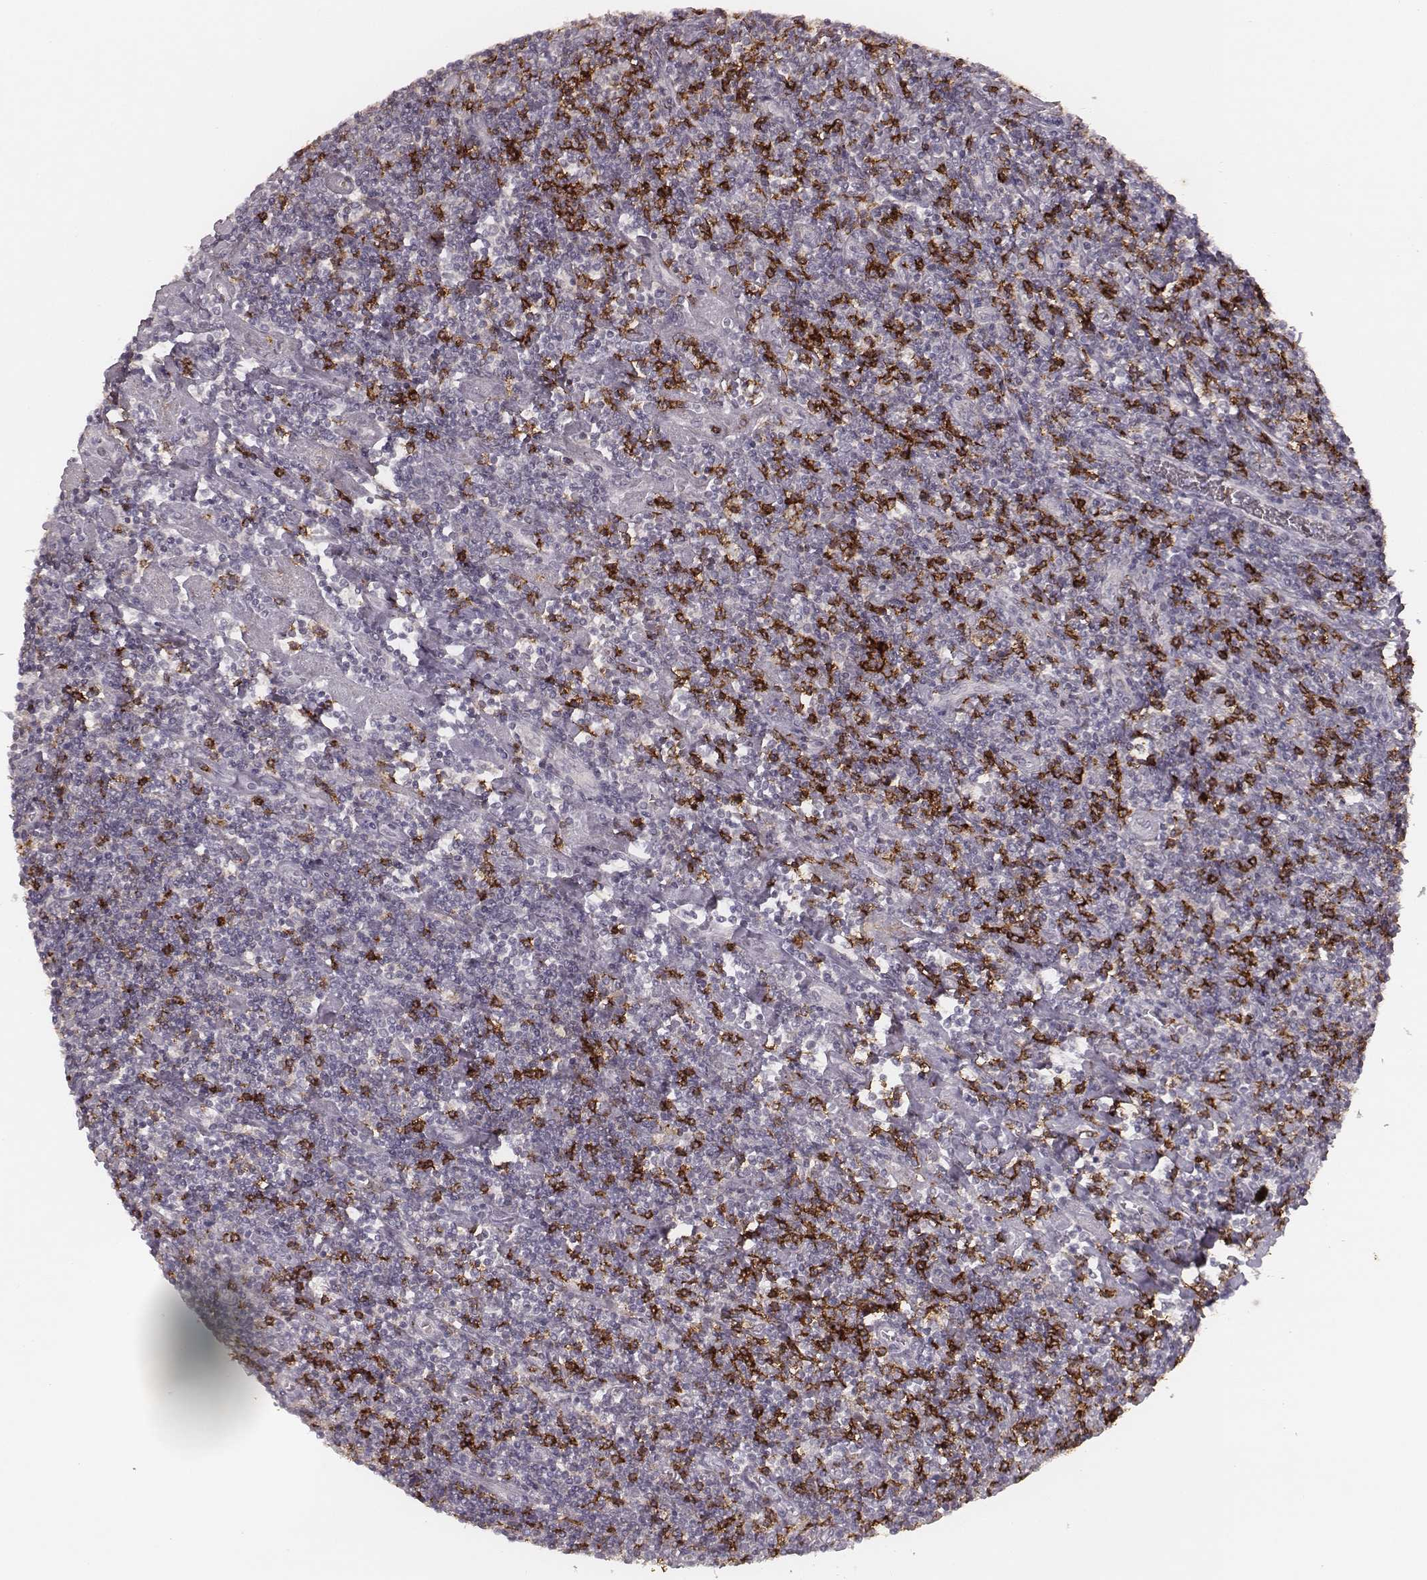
{"staining": {"intensity": "negative", "quantity": "none", "location": "none"}, "tissue": "lymphoma", "cell_type": "Tumor cells", "image_type": "cancer", "snomed": [{"axis": "morphology", "description": "Hodgkin's disease, NOS"}, {"axis": "topography", "description": "Lymph node"}], "caption": "A high-resolution photomicrograph shows immunohistochemistry staining of Hodgkin's disease, which exhibits no significant expression in tumor cells.", "gene": "CD8A", "patient": {"sex": "male", "age": 40}}